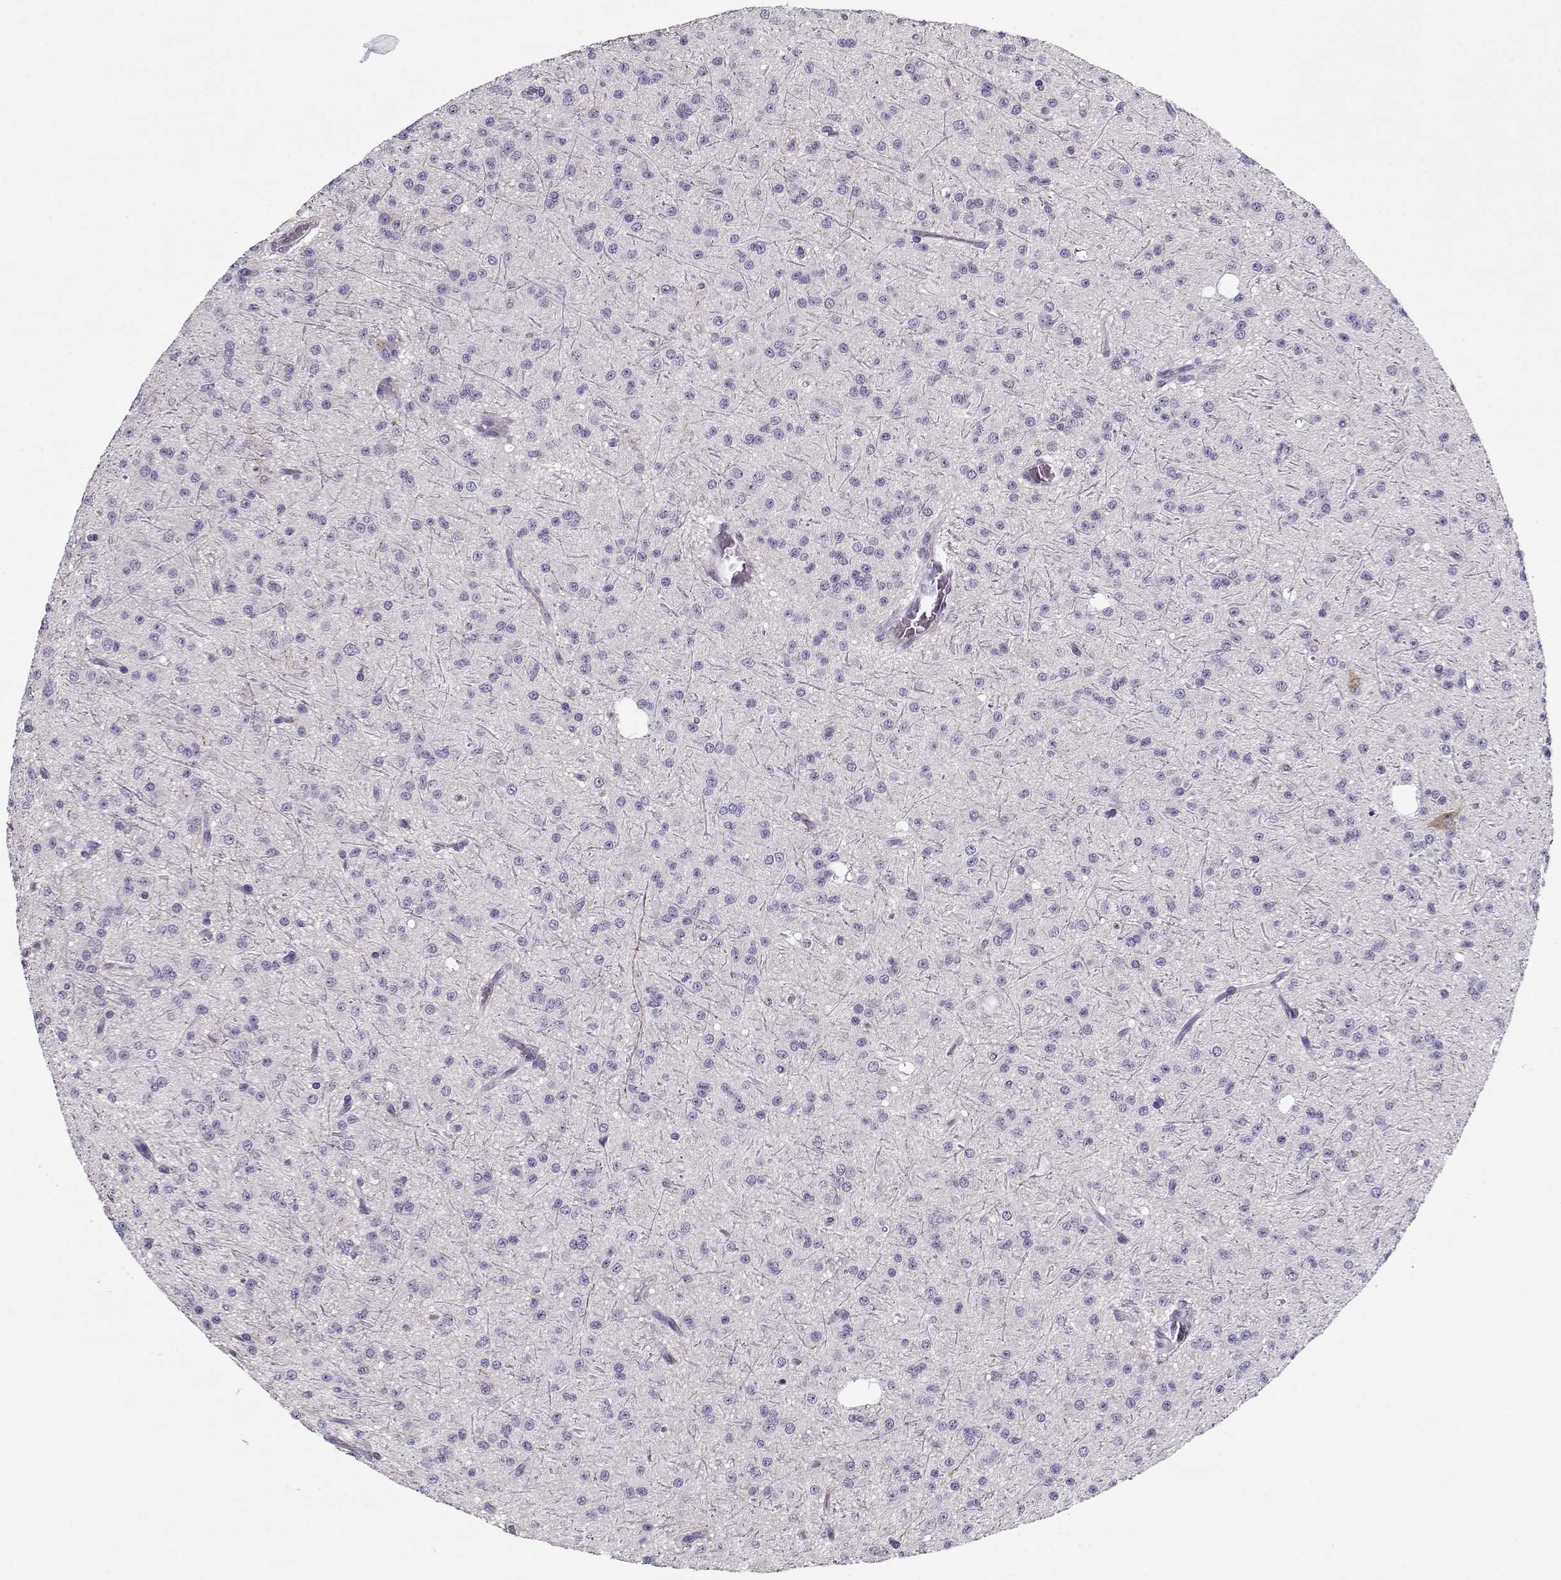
{"staining": {"intensity": "negative", "quantity": "none", "location": "none"}, "tissue": "glioma", "cell_type": "Tumor cells", "image_type": "cancer", "snomed": [{"axis": "morphology", "description": "Glioma, malignant, Low grade"}, {"axis": "topography", "description": "Brain"}], "caption": "Protein analysis of malignant glioma (low-grade) displays no significant expression in tumor cells. (DAB immunohistochemistry, high magnification).", "gene": "CCDC136", "patient": {"sex": "male", "age": 27}}